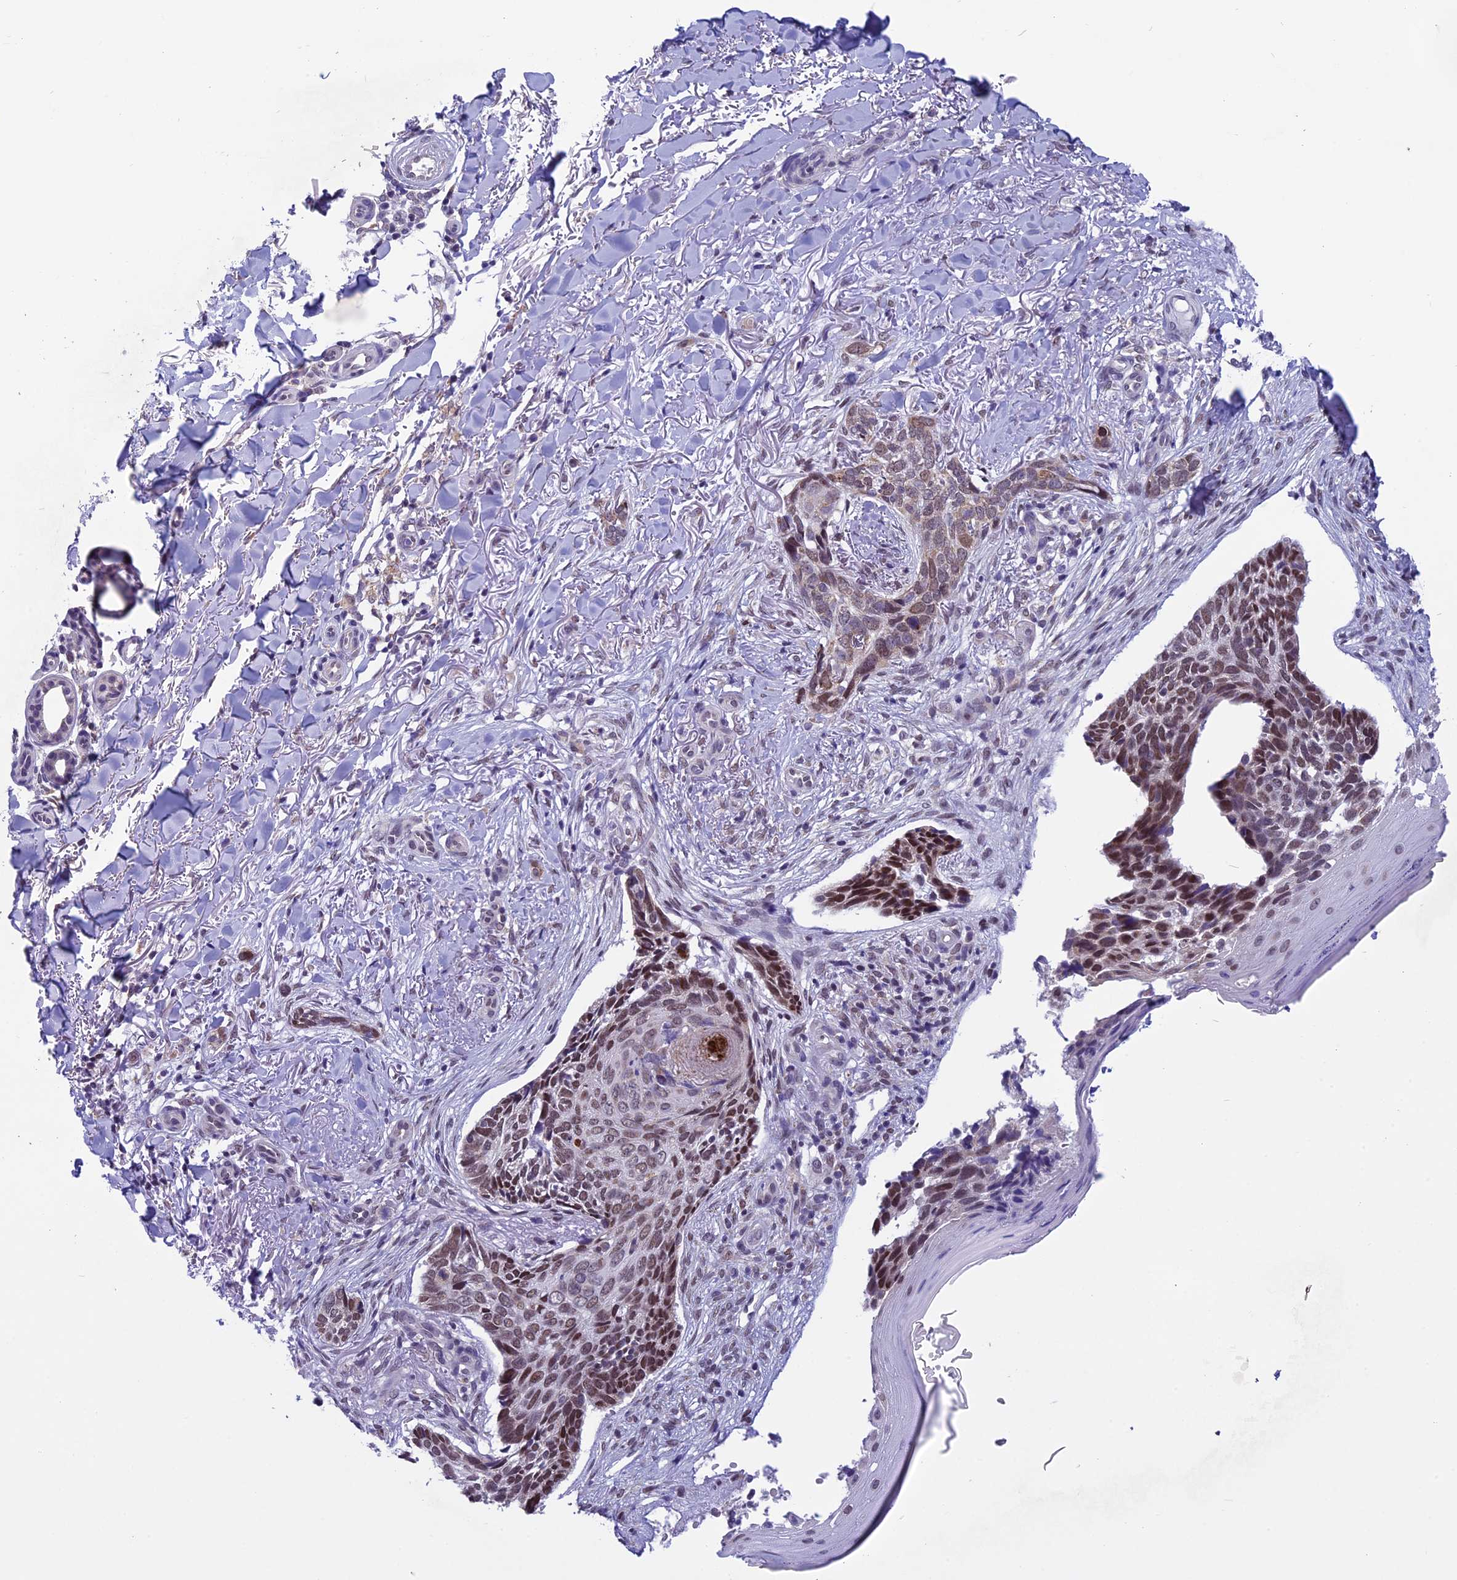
{"staining": {"intensity": "moderate", "quantity": ">75%", "location": "nuclear"}, "tissue": "skin cancer", "cell_type": "Tumor cells", "image_type": "cancer", "snomed": [{"axis": "morphology", "description": "Normal tissue, NOS"}, {"axis": "morphology", "description": "Basal cell carcinoma"}, {"axis": "topography", "description": "Skin"}], "caption": "Skin cancer stained with a brown dye demonstrates moderate nuclear positive expression in approximately >75% of tumor cells.", "gene": "ZNF317", "patient": {"sex": "female", "age": 67}}